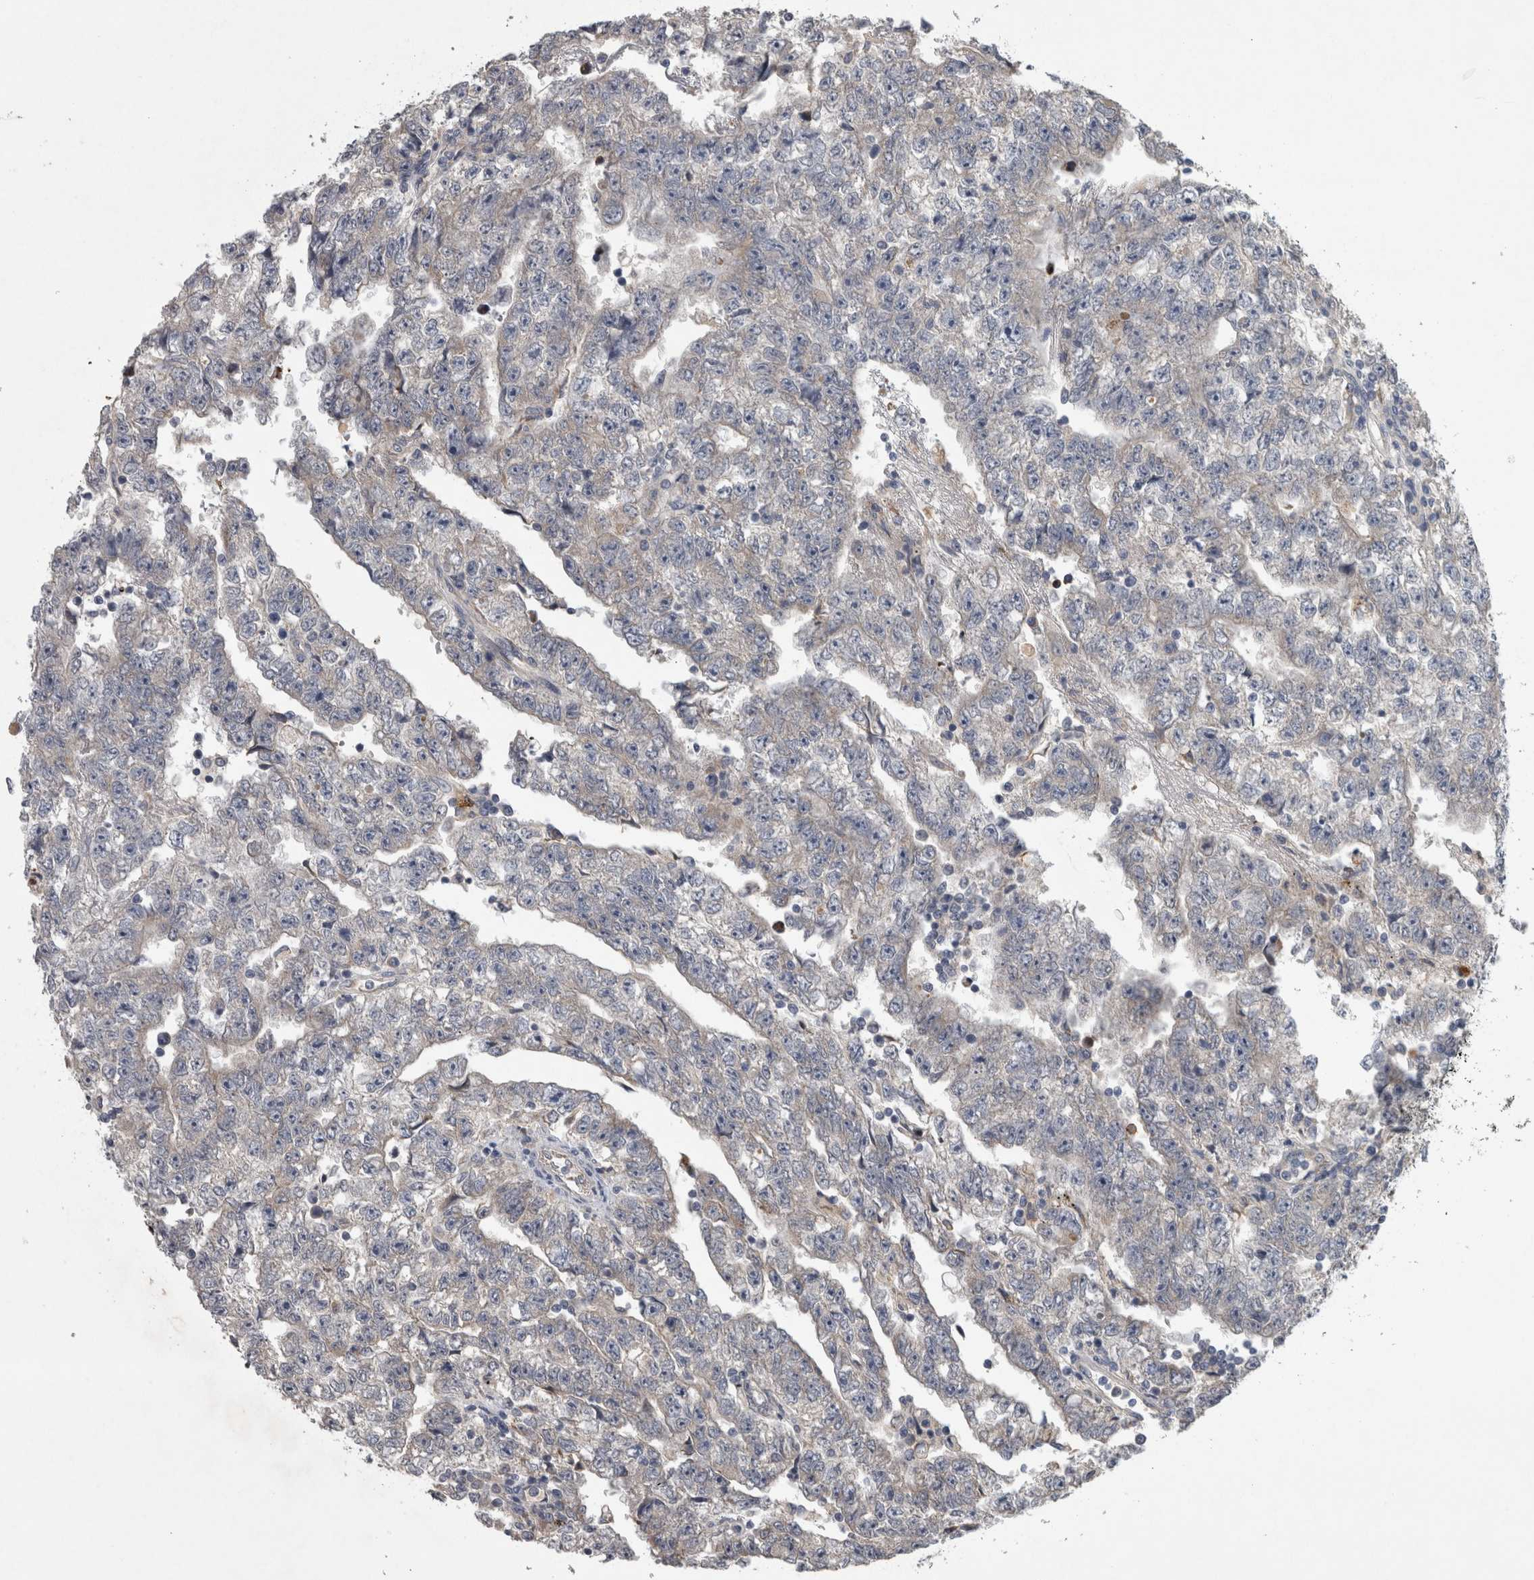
{"staining": {"intensity": "negative", "quantity": "none", "location": "none"}, "tissue": "testis cancer", "cell_type": "Tumor cells", "image_type": "cancer", "snomed": [{"axis": "morphology", "description": "Carcinoma, Embryonal, NOS"}, {"axis": "topography", "description": "Testis"}], "caption": "The photomicrograph displays no significant staining in tumor cells of testis cancer (embryonal carcinoma).", "gene": "DBT", "patient": {"sex": "male", "age": 25}}